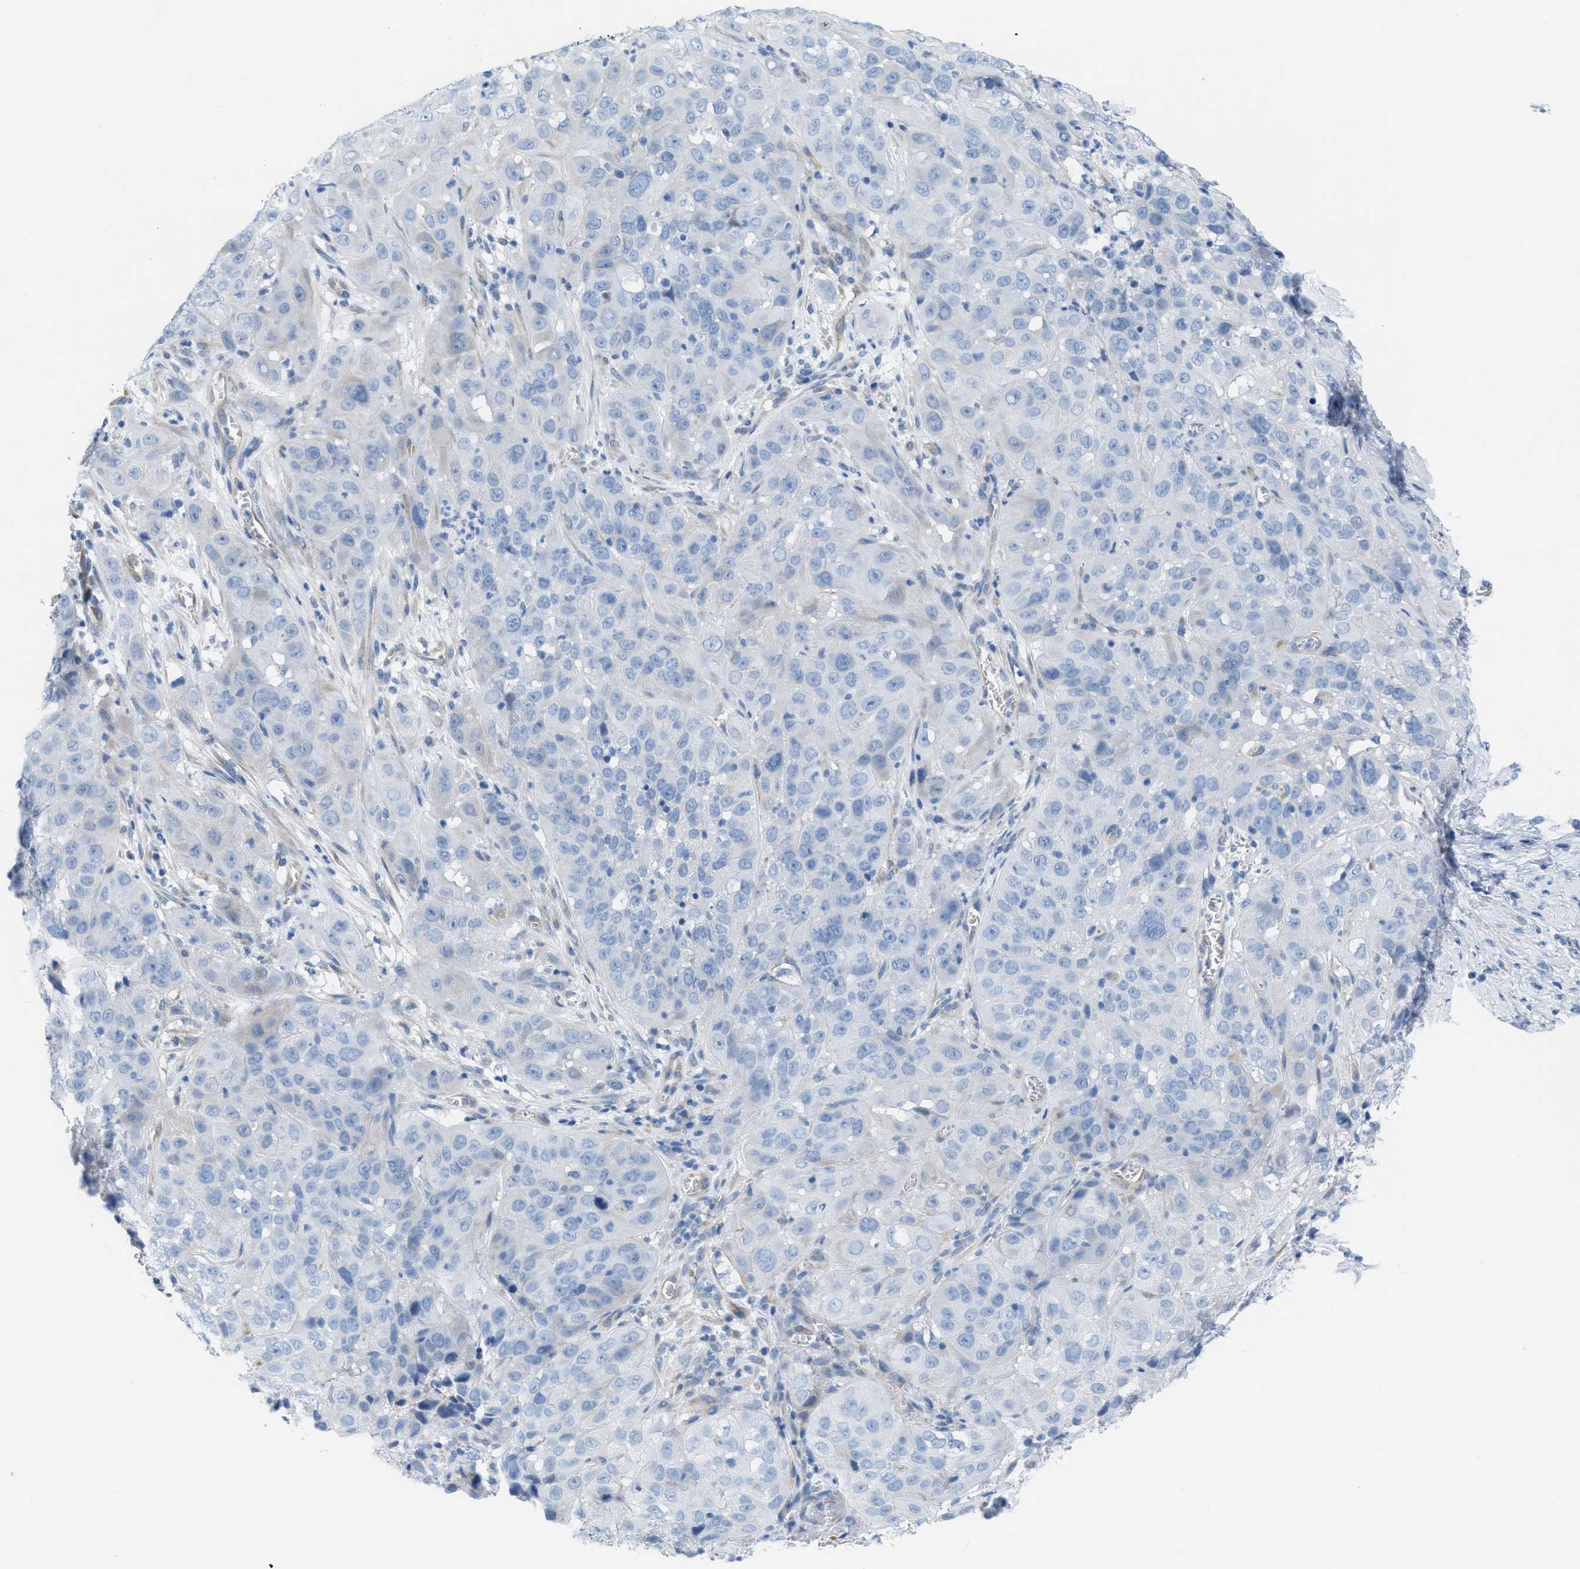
{"staining": {"intensity": "negative", "quantity": "none", "location": "none"}, "tissue": "cervical cancer", "cell_type": "Tumor cells", "image_type": "cancer", "snomed": [{"axis": "morphology", "description": "Squamous cell carcinoma, NOS"}, {"axis": "topography", "description": "Cervix"}], "caption": "IHC of cervical cancer (squamous cell carcinoma) displays no positivity in tumor cells.", "gene": "SLC12A1", "patient": {"sex": "female", "age": 32}}